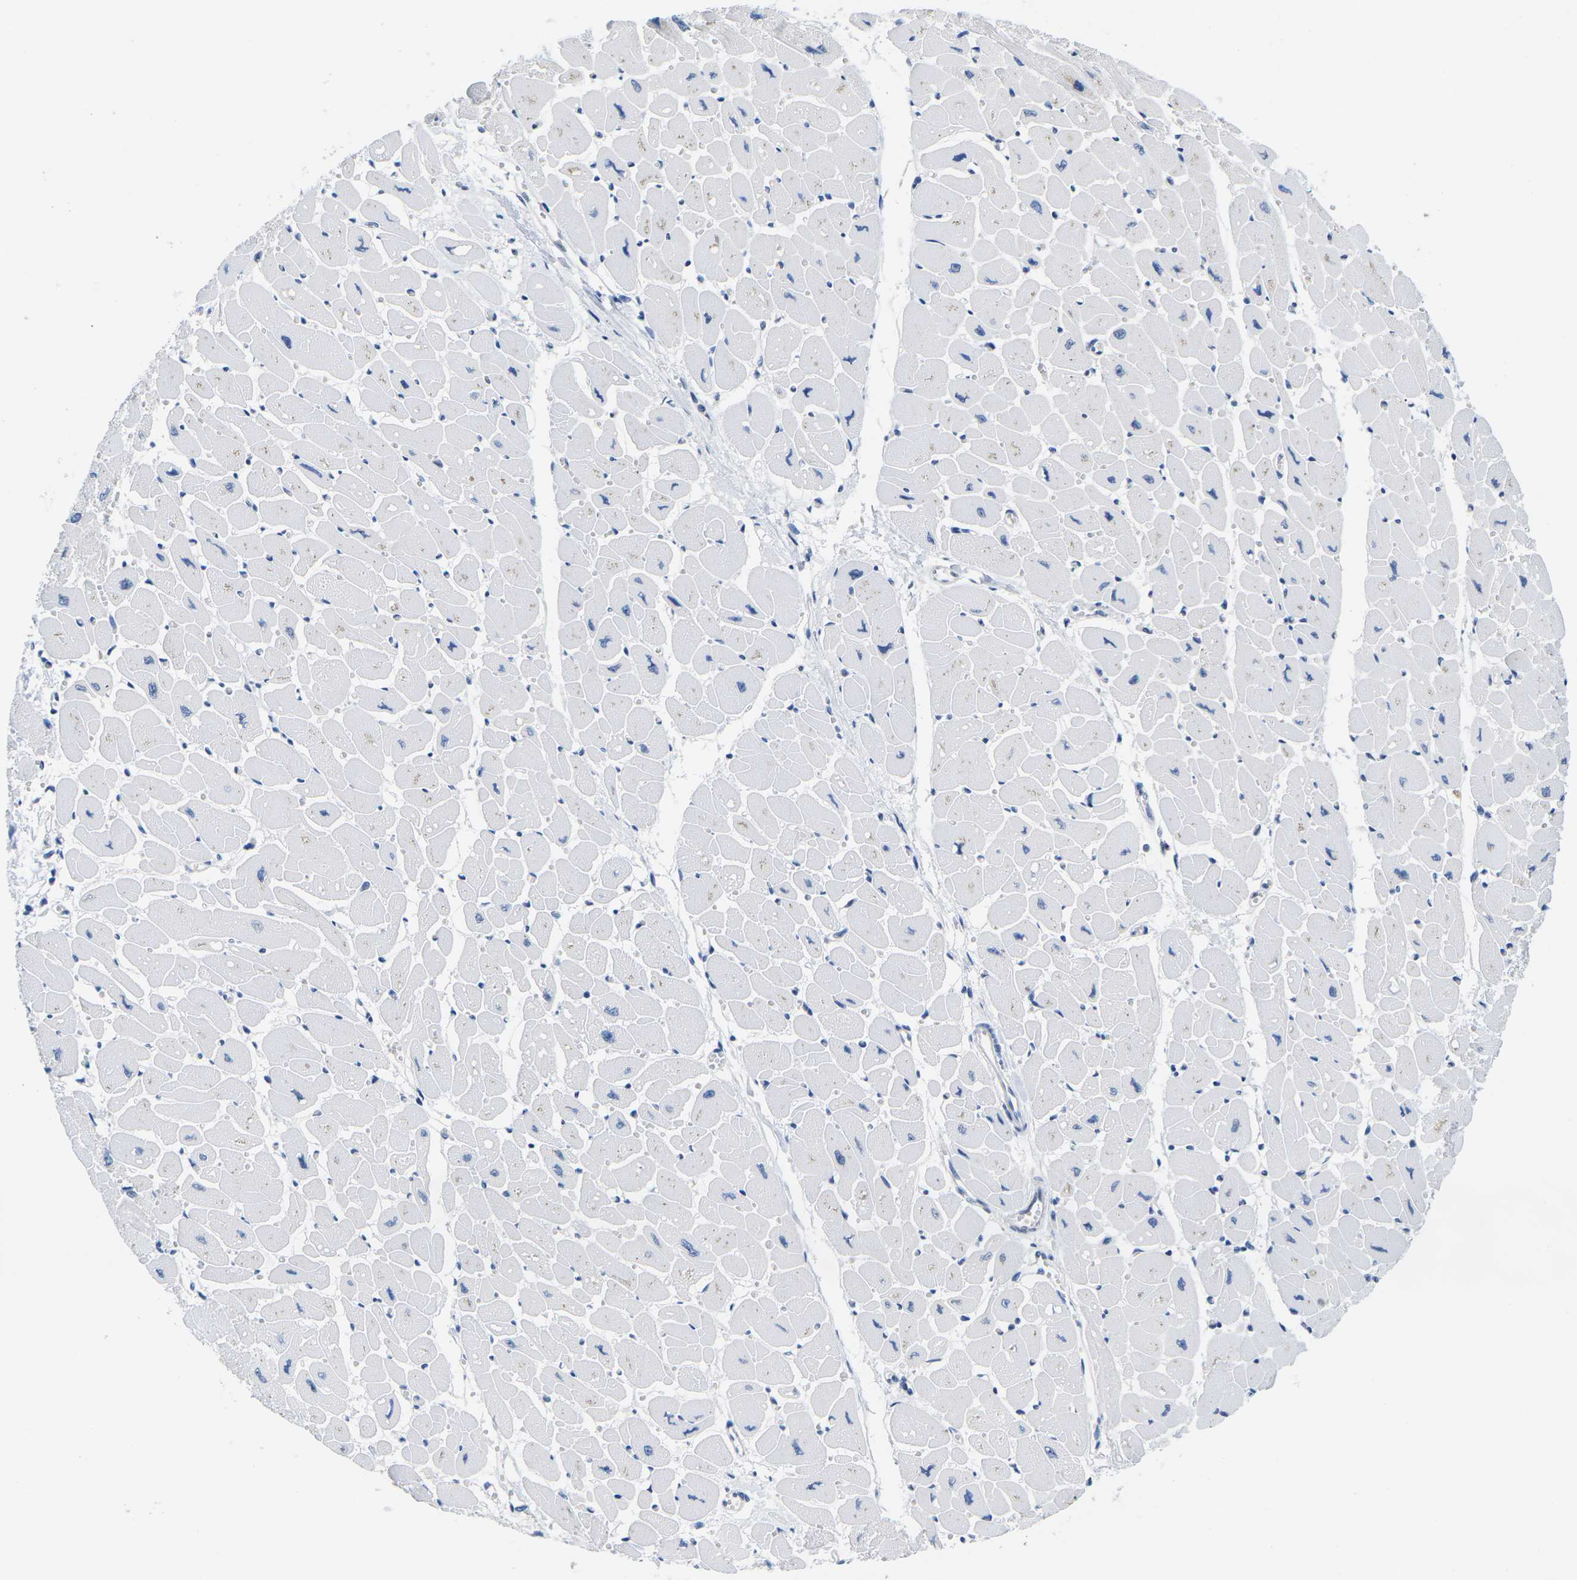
{"staining": {"intensity": "negative", "quantity": "none", "location": "none"}, "tissue": "heart muscle", "cell_type": "Cardiomyocytes", "image_type": "normal", "snomed": [{"axis": "morphology", "description": "Normal tissue, NOS"}, {"axis": "topography", "description": "Heart"}], "caption": "The image demonstrates no staining of cardiomyocytes in benign heart muscle.", "gene": "UBA7", "patient": {"sex": "female", "age": 54}}